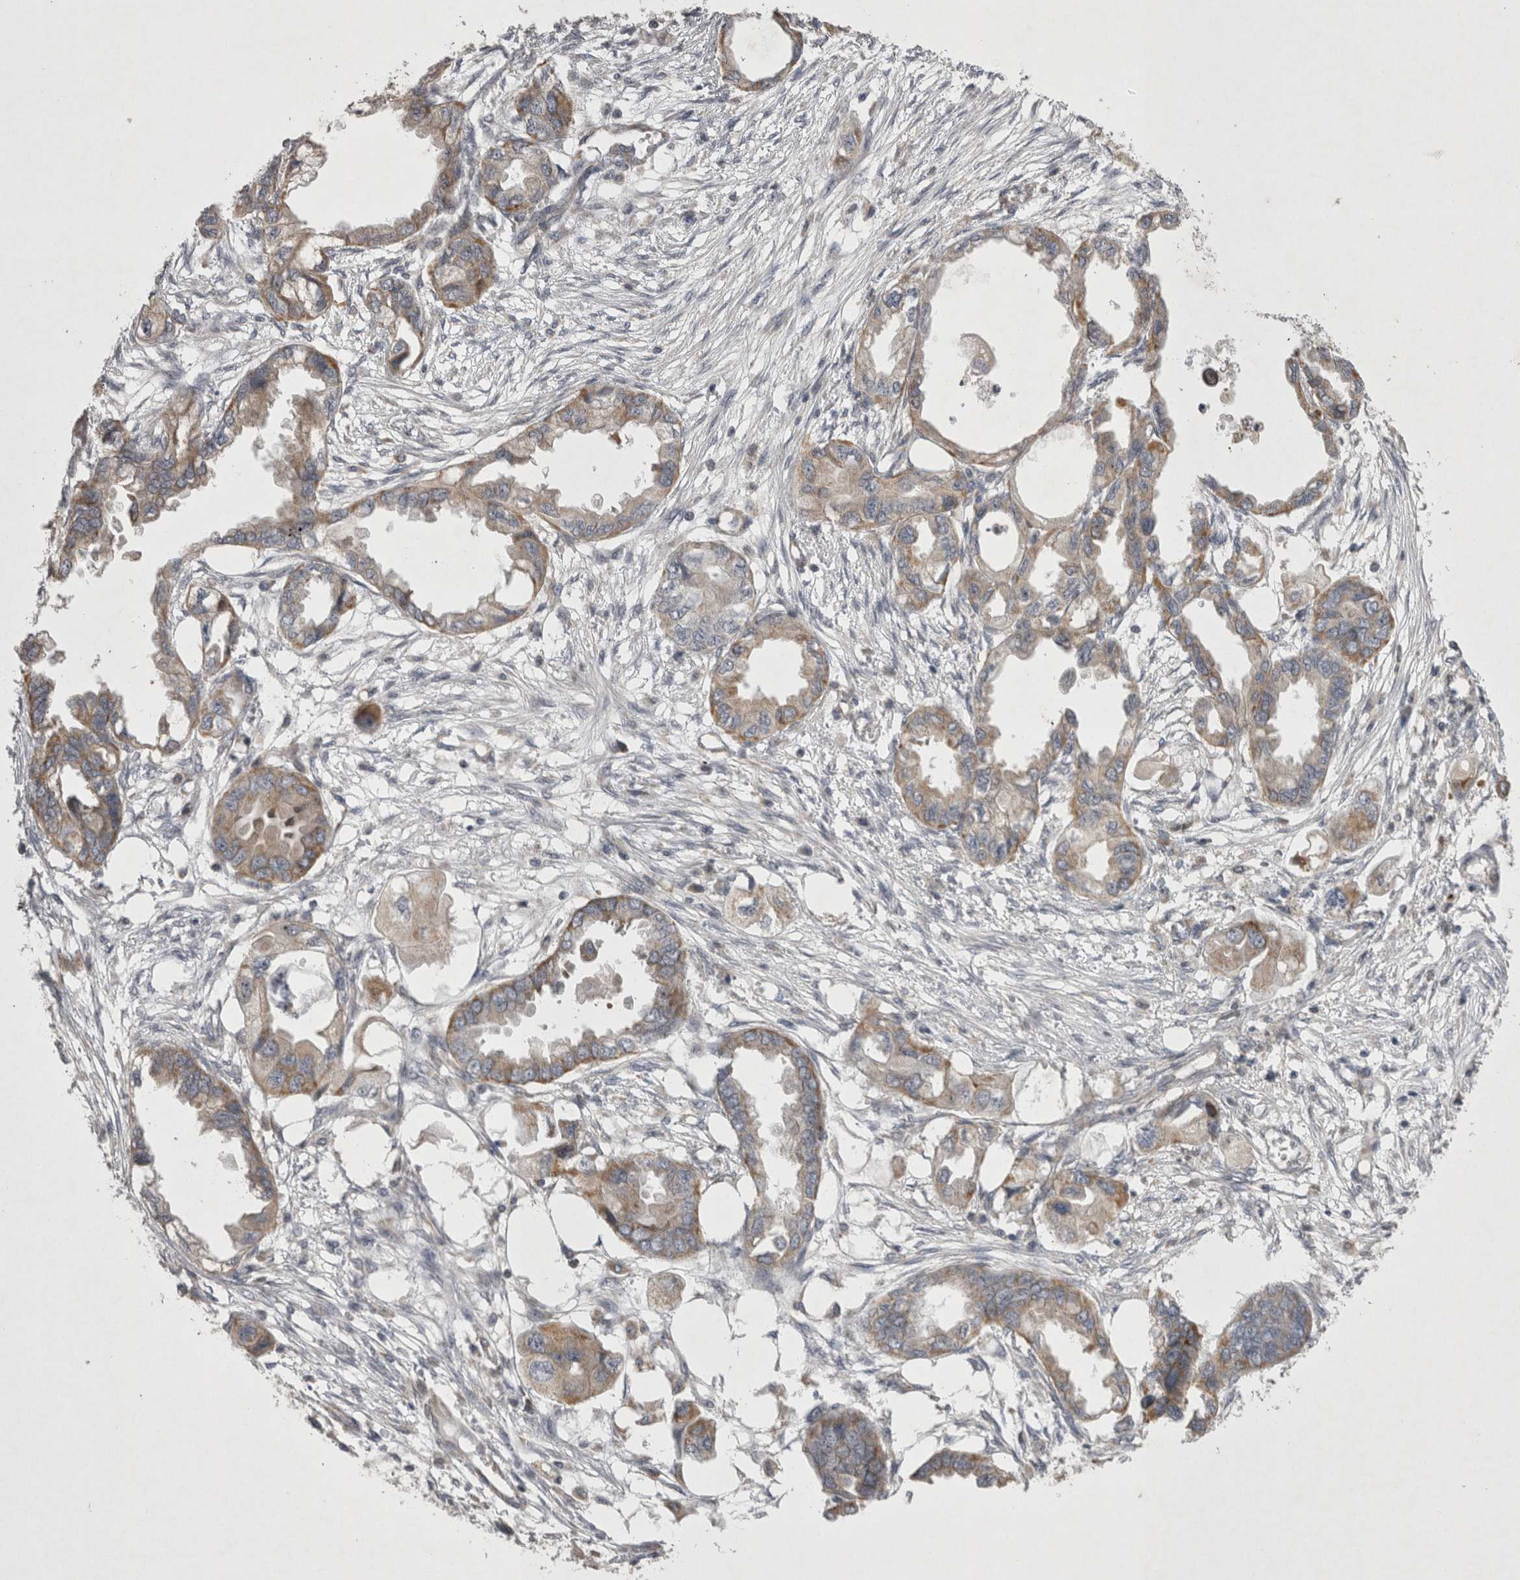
{"staining": {"intensity": "weak", "quantity": "25%-75%", "location": "cytoplasmic/membranous"}, "tissue": "endometrial cancer", "cell_type": "Tumor cells", "image_type": "cancer", "snomed": [{"axis": "morphology", "description": "Adenocarcinoma, NOS"}, {"axis": "morphology", "description": "Adenocarcinoma, metastatic, NOS"}, {"axis": "topography", "description": "Adipose tissue"}, {"axis": "topography", "description": "Endometrium"}], "caption": "Tumor cells demonstrate low levels of weak cytoplasmic/membranous staining in approximately 25%-75% of cells in adenocarcinoma (endometrial).", "gene": "TSPOAP1", "patient": {"sex": "female", "age": 67}}